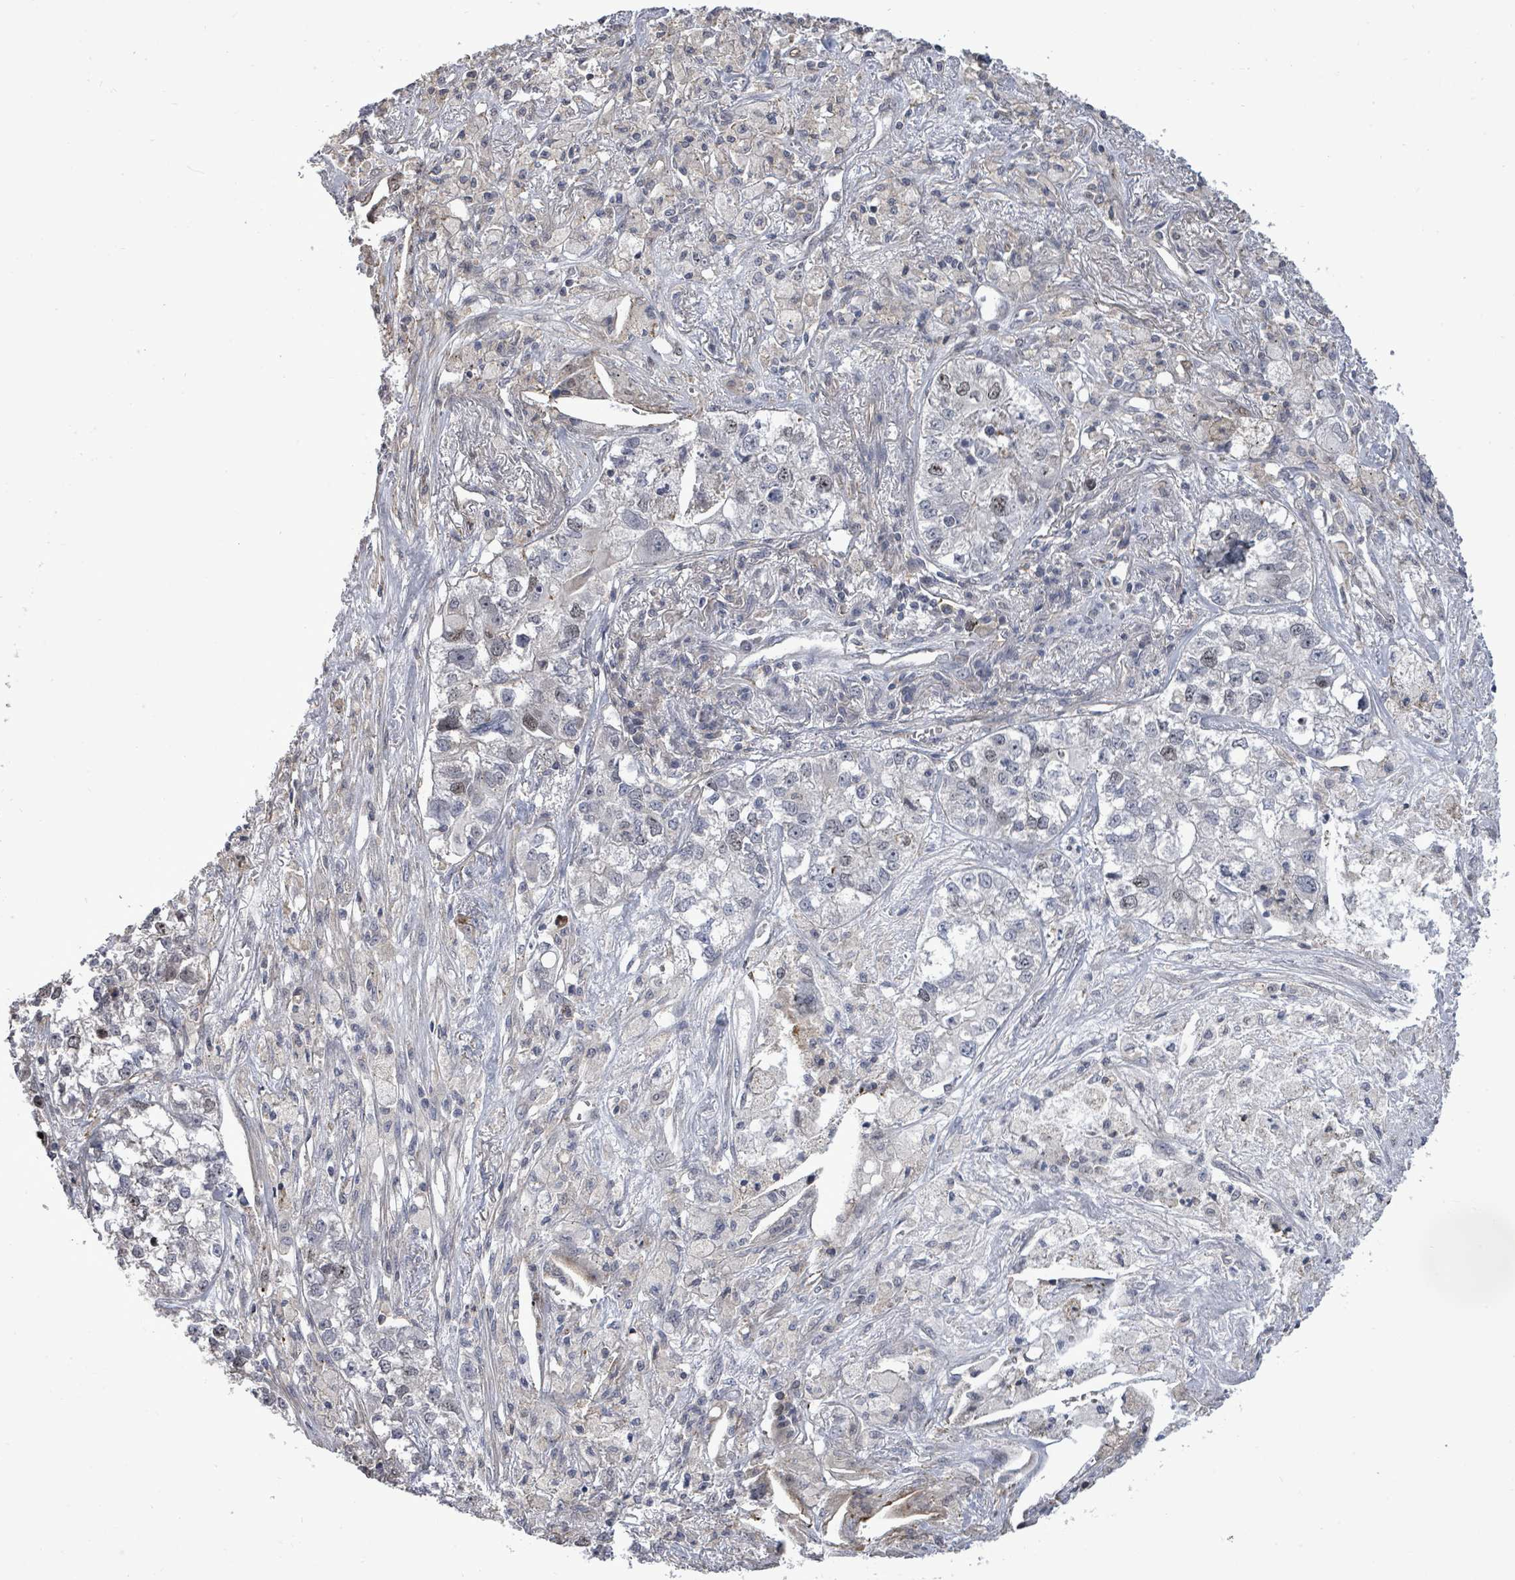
{"staining": {"intensity": "negative", "quantity": "none", "location": "none"}, "tissue": "lung cancer", "cell_type": "Tumor cells", "image_type": "cancer", "snomed": [{"axis": "morphology", "description": "Adenocarcinoma, NOS"}, {"axis": "topography", "description": "Lung"}], "caption": "This is a micrograph of immunohistochemistry staining of lung adenocarcinoma, which shows no staining in tumor cells.", "gene": "PAPSS1", "patient": {"sex": "male", "age": 49}}